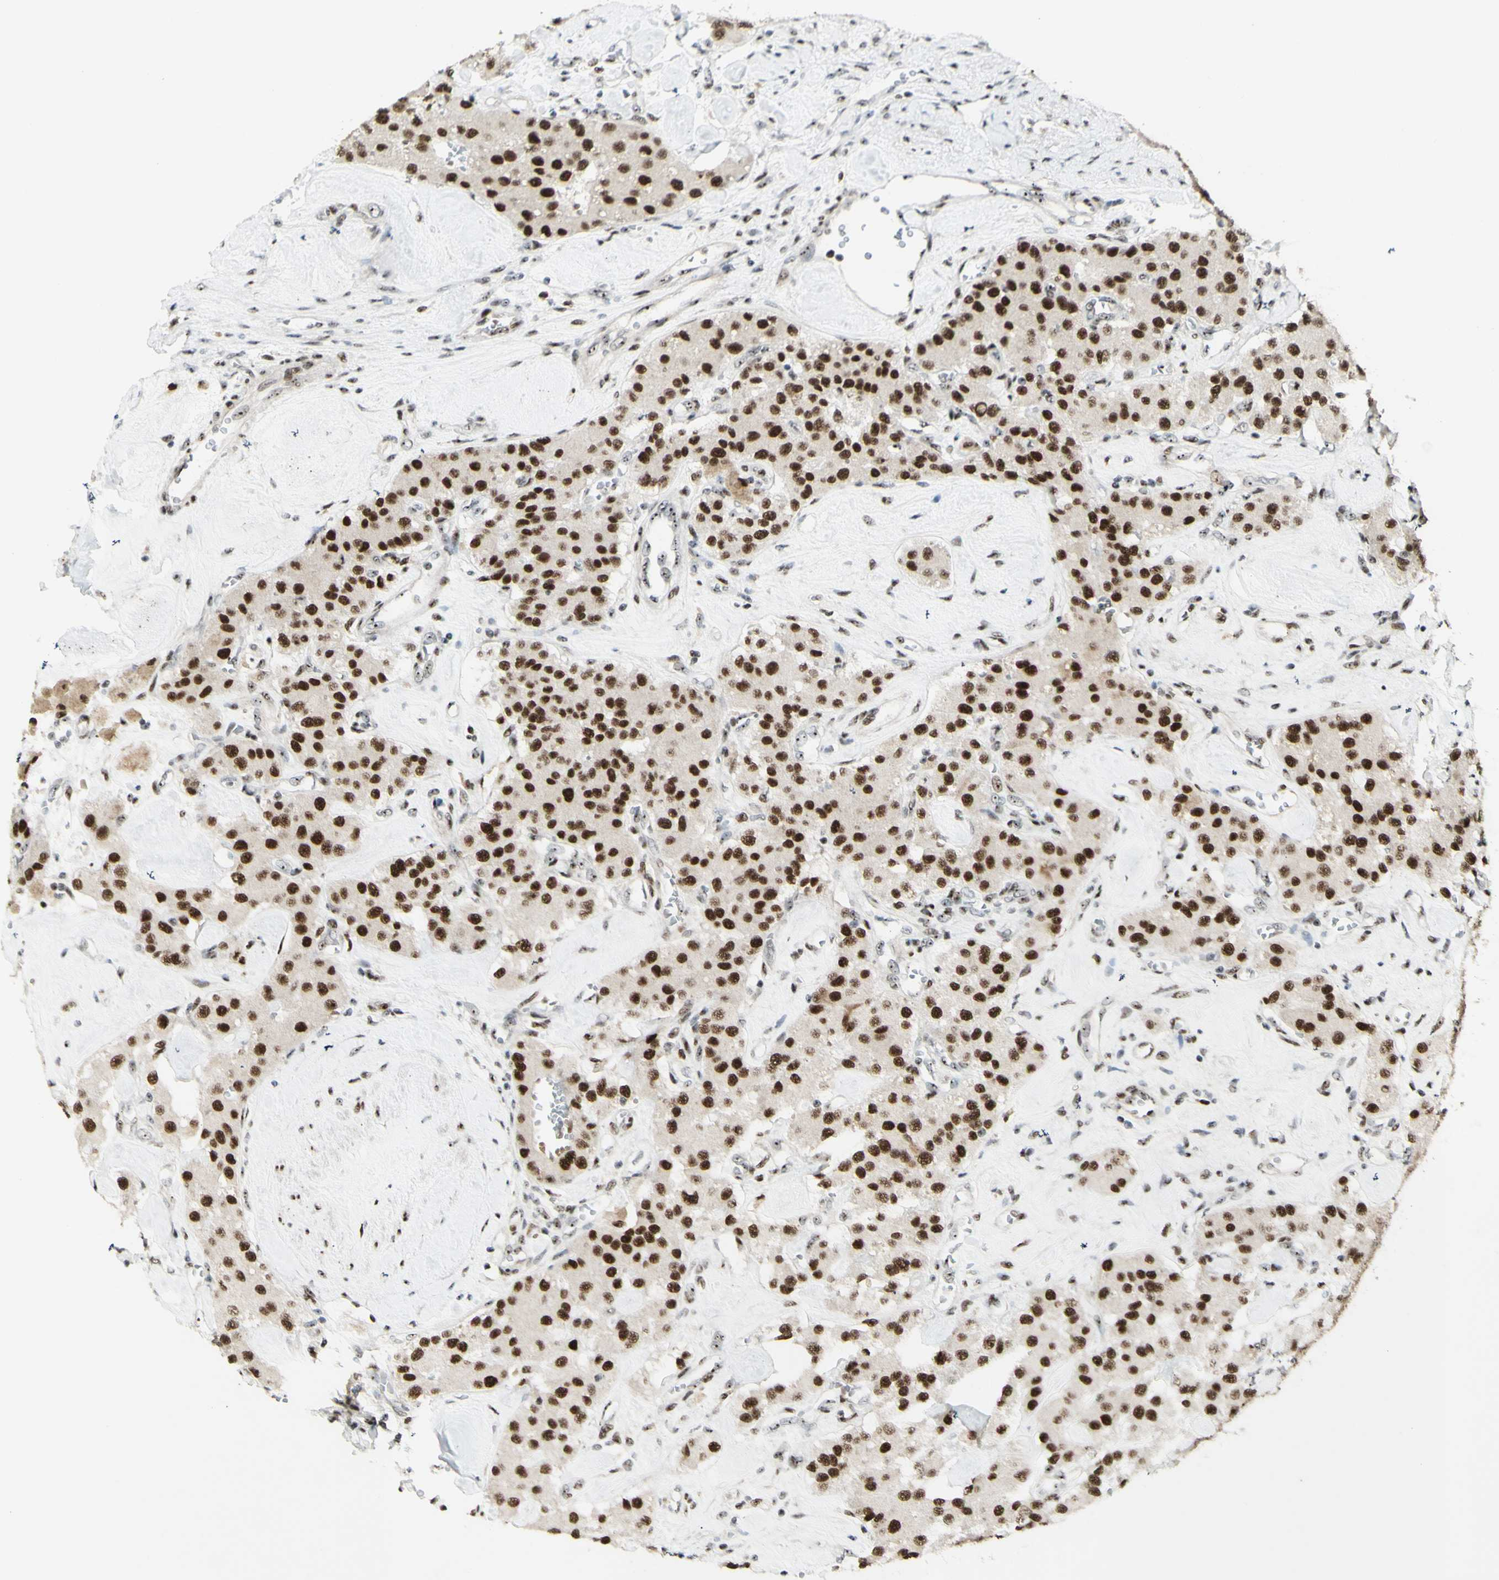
{"staining": {"intensity": "strong", "quantity": ">75%", "location": "cytoplasmic/membranous,nuclear"}, "tissue": "carcinoid", "cell_type": "Tumor cells", "image_type": "cancer", "snomed": [{"axis": "morphology", "description": "Carcinoid, malignant, NOS"}, {"axis": "topography", "description": "Pancreas"}], "caption": "A micrograph of human malignant carcinoid stained for a protein displays strong cytoplasmic/membranous and nuclear brown staining in tumor cells.", "gene": "DHX9", "patient": {"sex": "male", "age": 41}}